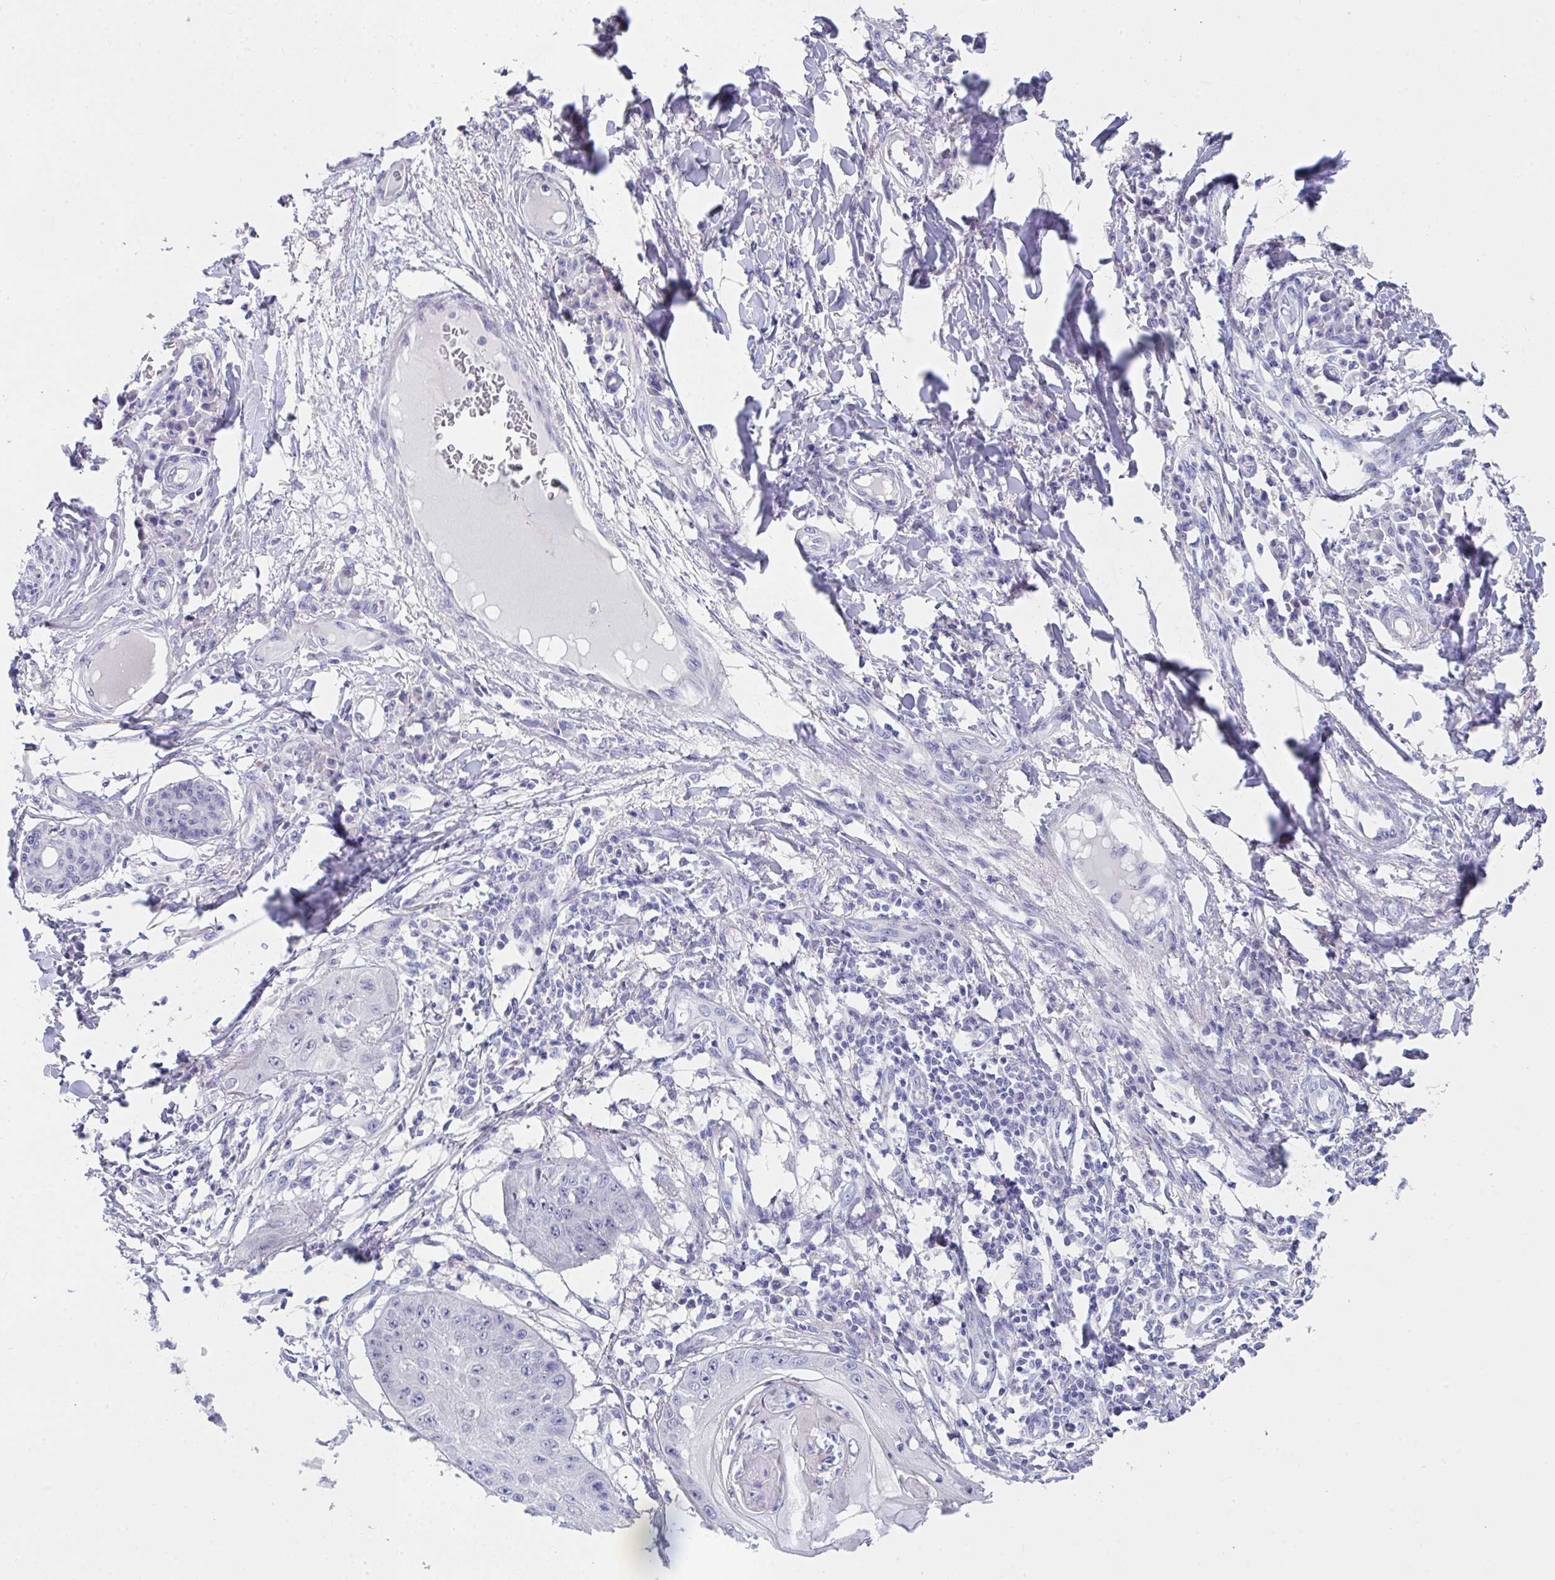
{"staining": {"intensity": "negative", "quantity": "none", "location": "none"}, "tissue": "skin cancer", "cell_type": "Tumor cells", "image_type": "cancer", "snomed": [{"axis": "morphology", "description": "Squamous cell carcinoma, NOS"}, {"axis": "topography", "description": "Skin"}], "caption": "Immunohistochemistry (IHC) micrograph of neoplastic tissue: human skin squamous cell carcinoma stained with DAB reveals no significant protein staining in tumor cells. (Brightfield microscopy of DAB IHC at high magnification).", "gene": "FBXO47", "patient": {"sex": "male", "age": 70}}